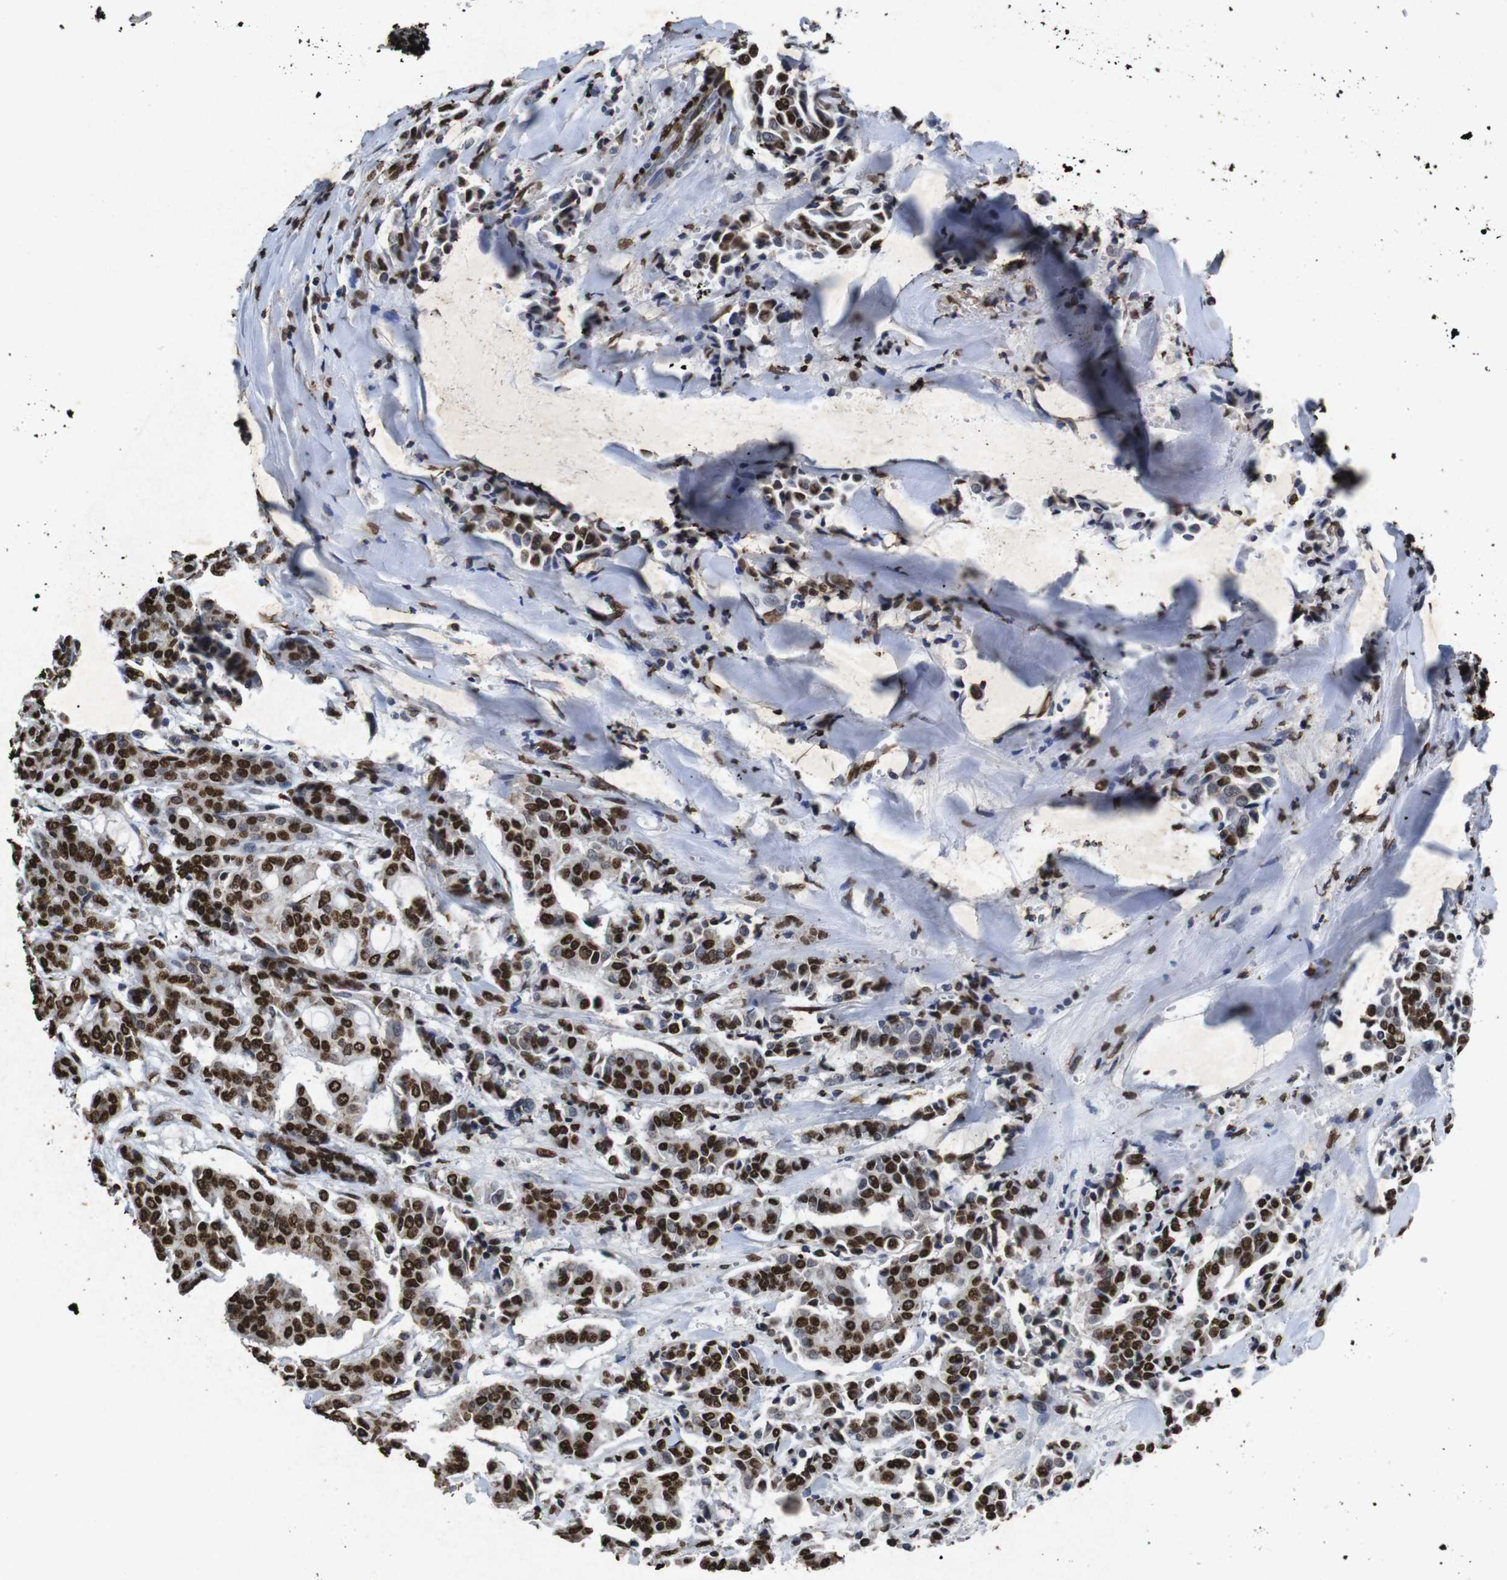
{"staining": {"intensity": "strong", "quantity": ">75%", "location": "nuclear"}, "tissue": "head and neck cancer", "cell_type": "Tumor cells", "image_type": "cancer", "snomed": [{"axis": "morphology", "description": "Adenocarcinoma, NOS"}, {"axis": "topography", "description": "Salivary gland"}, {"axis": "topography", "description": "Head-Neck"}], "caption": "This image demonstrates head and neck cancer (adenocarcinoma) stained with IHC to label a protein in brown. The nuclear of tumor cells show strong positivity for the protein. Nuclei are counter-stained blue.", "gene": "MDM2", "patient": {"sex": "female", "age": 59}}